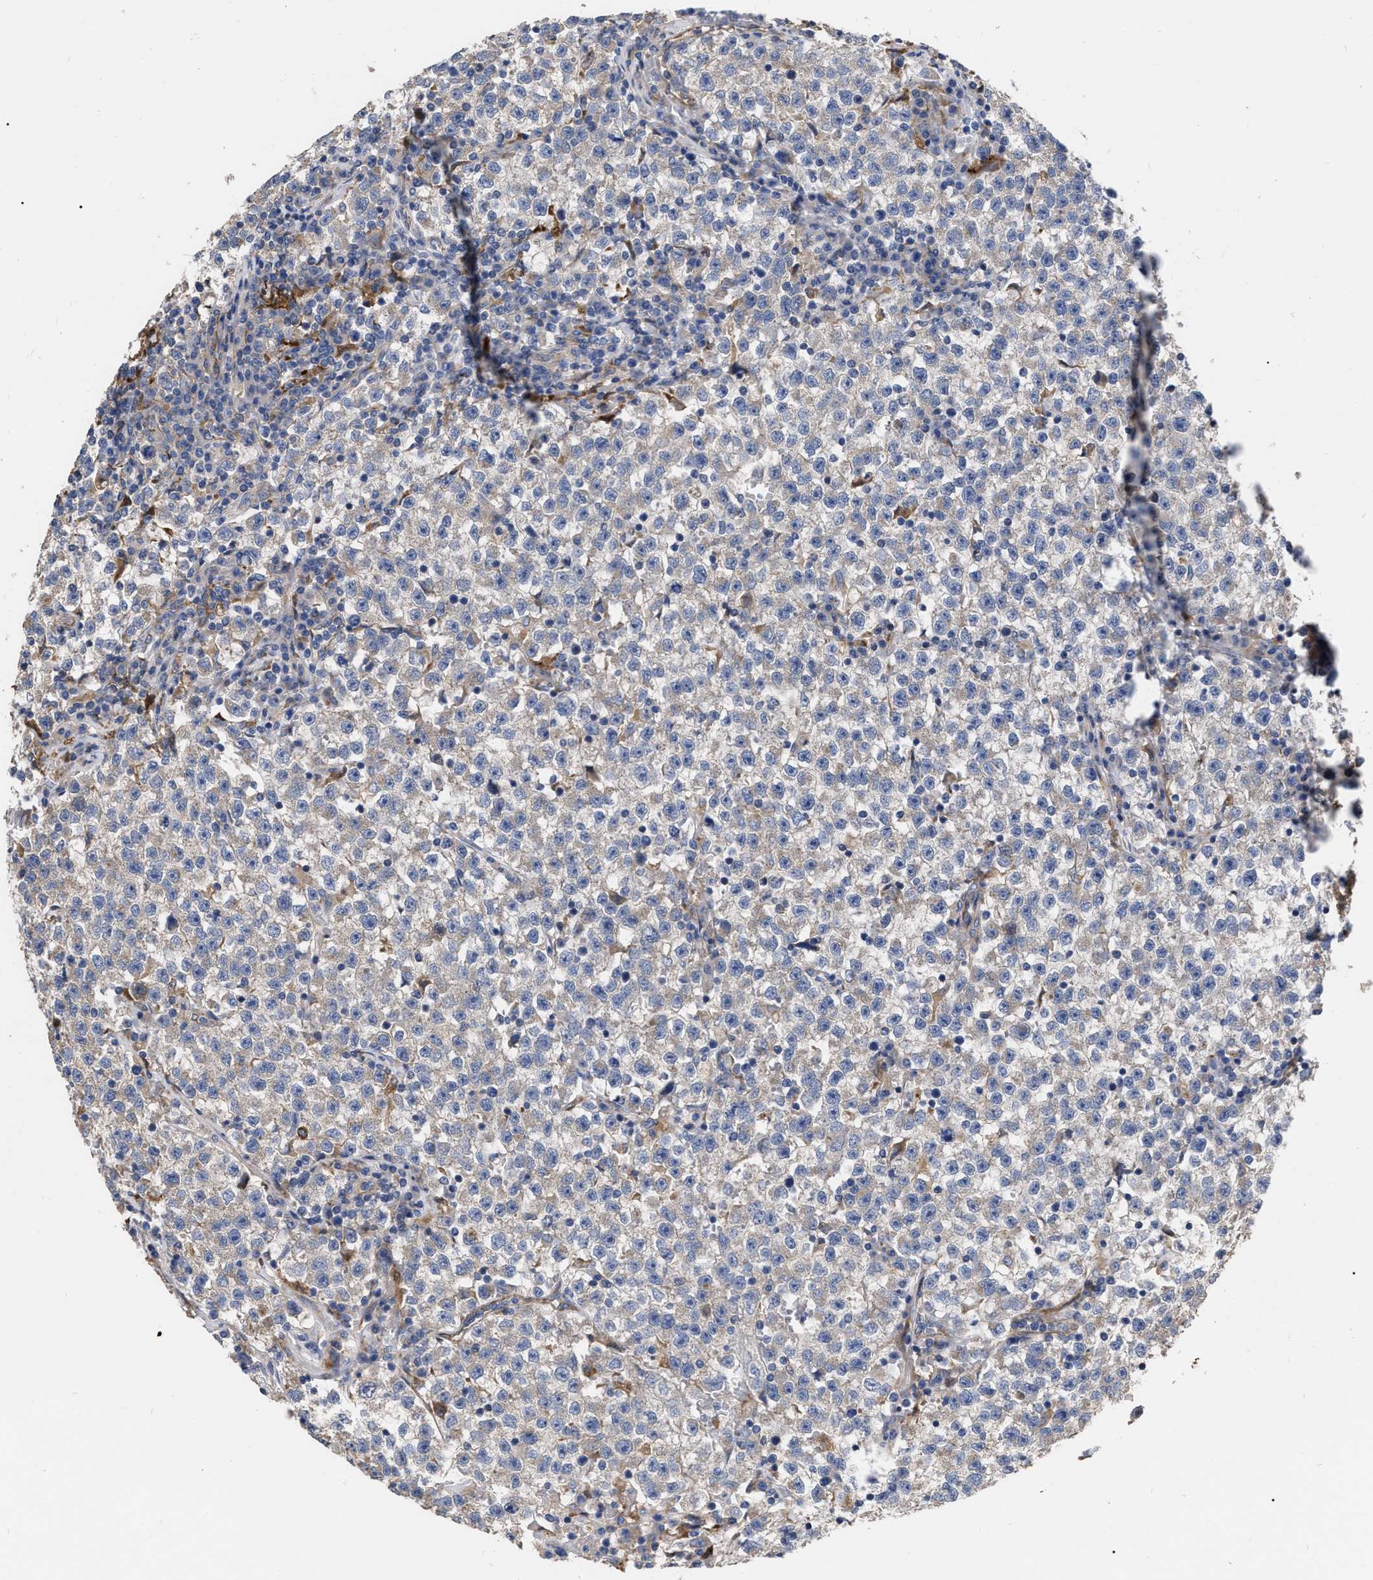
{"staining": {"intensity": "negative", "quantity": "none", "location": "none"}, "tissue": "testis cancer", "cell_type": "Tumor cells", "image_type": "cancer", "snomed": [{"axis": "morphology", "description": "Seminoma, NOS"}, {"axis": "topography", "description": "Testis"}], "caption": "Tumor cells show no significant positivity in testis seminoma.", "gene": "MLST8", "patient": {"sex": "male", "age": 22}}